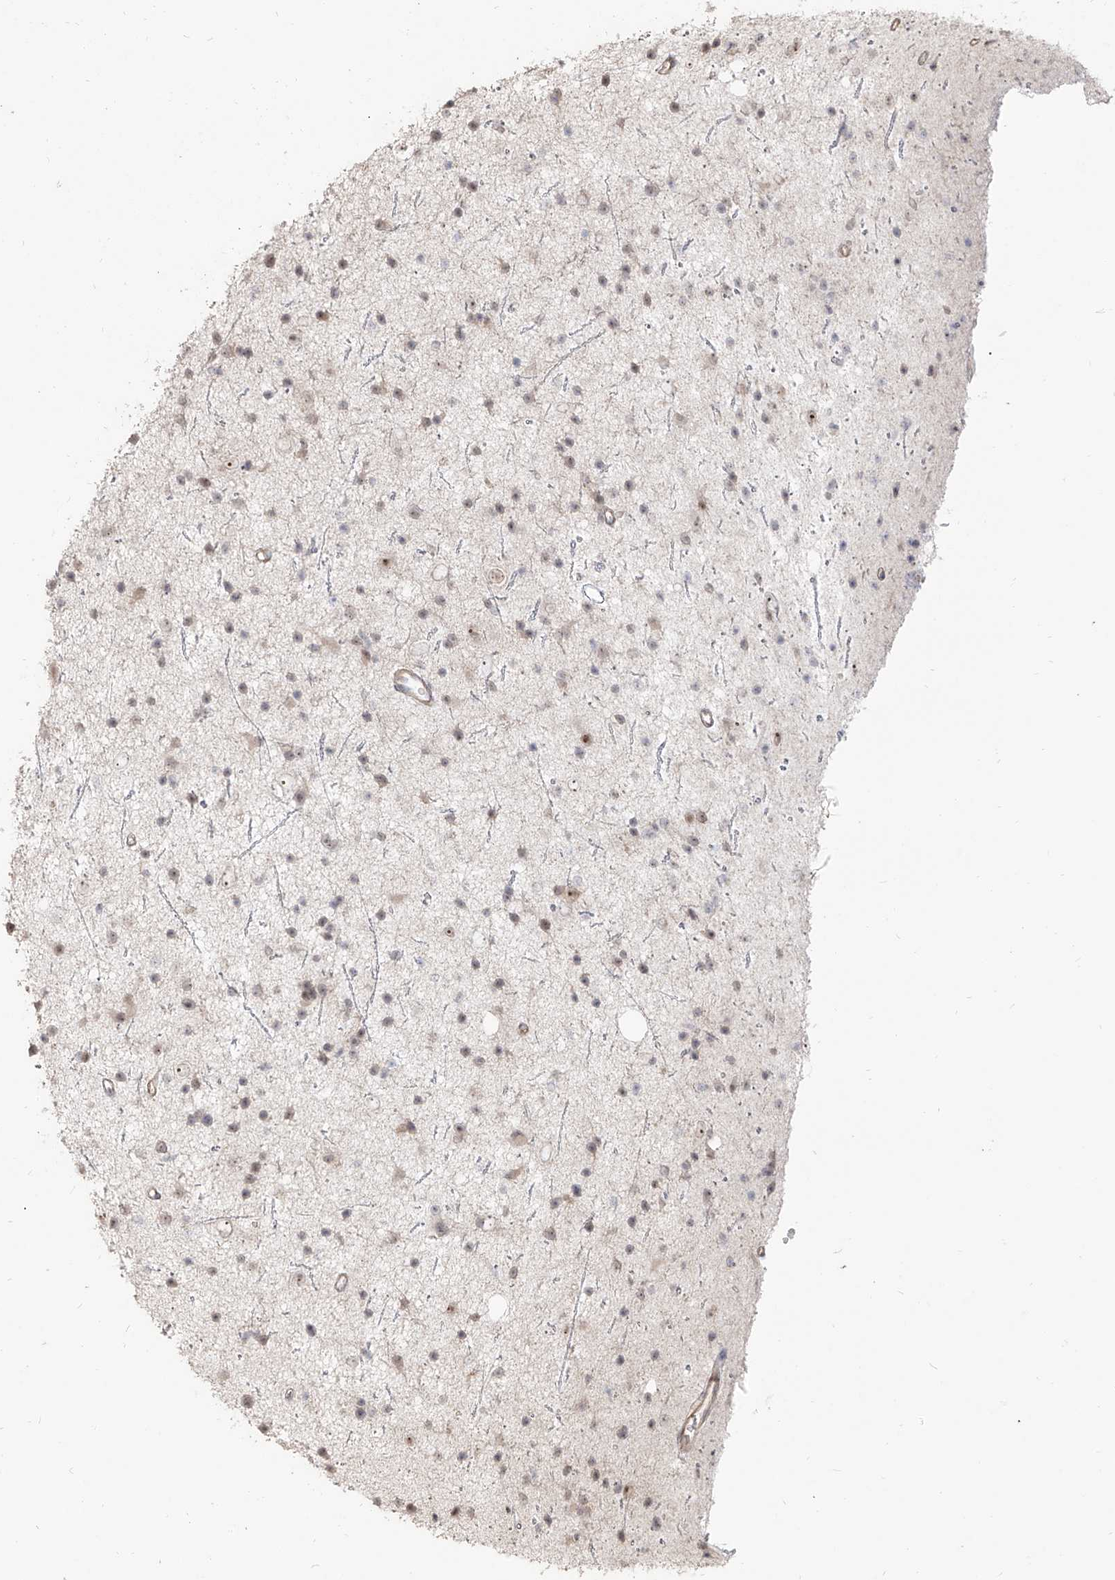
{"staining": {"intensity": "weak", "quantity": "25%-75%", "location": "nuclear"}, "tissue": "glioma", "cell_type": "Tumor cells", "image_type": "cancer", "snomed": [{"axis": "morphology", "description": "Glioma, malignant, Low grade"}, {"axis": "topography", "description": "Cerebral cortex"}], "caption": "Tumor cells exhibit low levels of weak nuclear positivity in about 25%-75% of cells in human malignant low-grade glioma.", "gene": "ZNF227", "patient": {"sex": "female", "age": 39}}